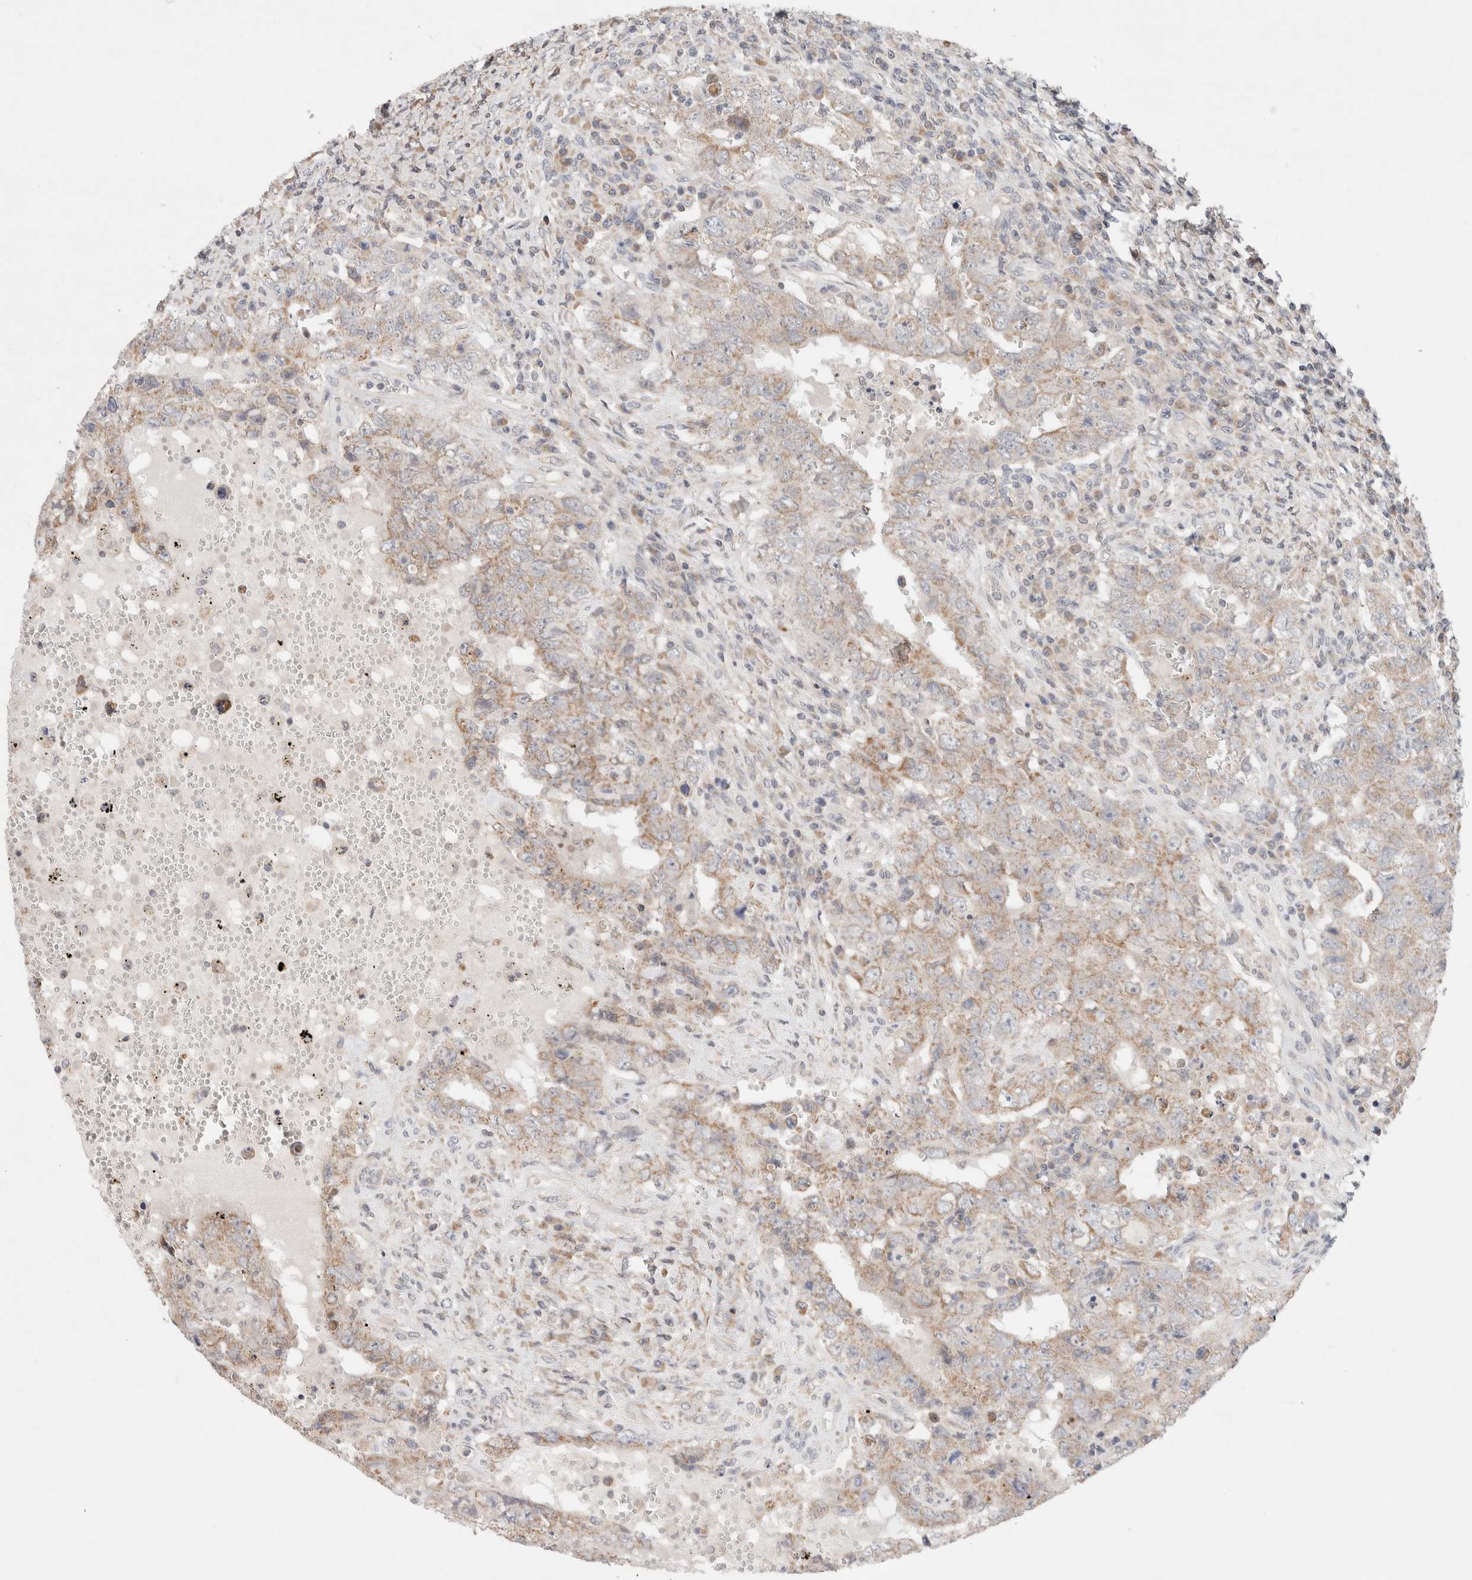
{"staining": {"intensity": "weak", "quantity": "25%-75%", "location": "cytoplasmic/membranous"}, "tissue": "testis cancer", "cell_type": "Tumor cells", "image_type": "cancer", "snomed": [{"axis": "morphology", "description": "Carcinoma, Embryonal, NOS"}, {"axis": "topography", "description": "Testis"}], "caption": "Protein analysis of testis cancer (embryonal carcinoma) tissue displays weak cytoplasmic/membranous staining in approximately 25%-75% of tumor cells. Nuclei are stained in blue.", "gene": "ERI3", "patient": {"sex": "male", "age": 26}}